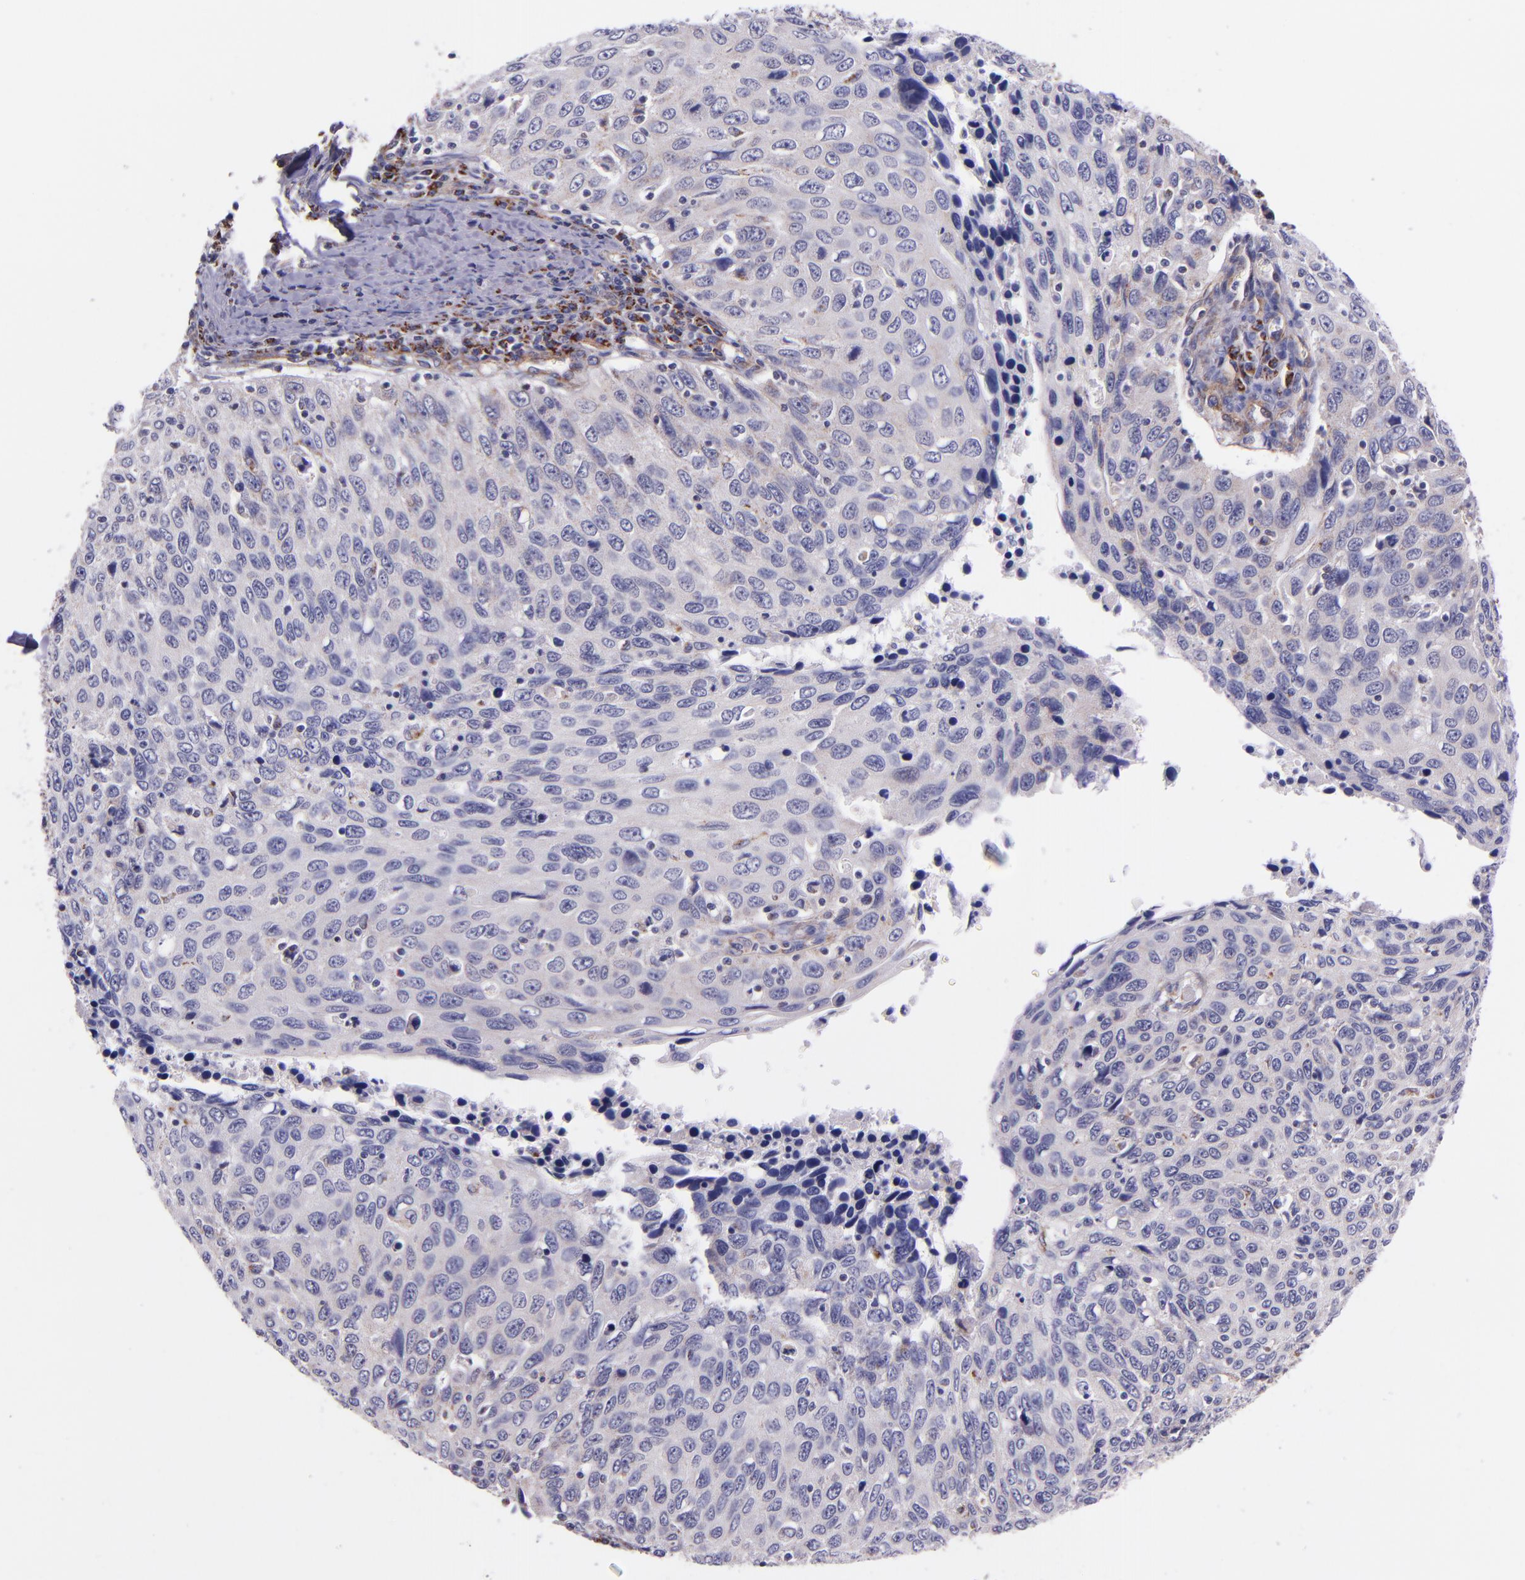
{"staining": {"intensity": "negative", "quantity": "none", "location": "none"}, "tissue": "cervical cancer", "cell_type": "Tumor cells", "image_type": "cancer", "snomed": [{"axis": "morphology", "description": "Squamous cell carcinoma, NOS"}, {"axis": "topography", "description": "Cervix"}], "caption": "Immunohistochemical staining of squamous cell carcinoma (cervical) exhibits no significant staining in tumor cells.", "gene": "IDH3G", "patient": {"sex": "female", "age": 53}}